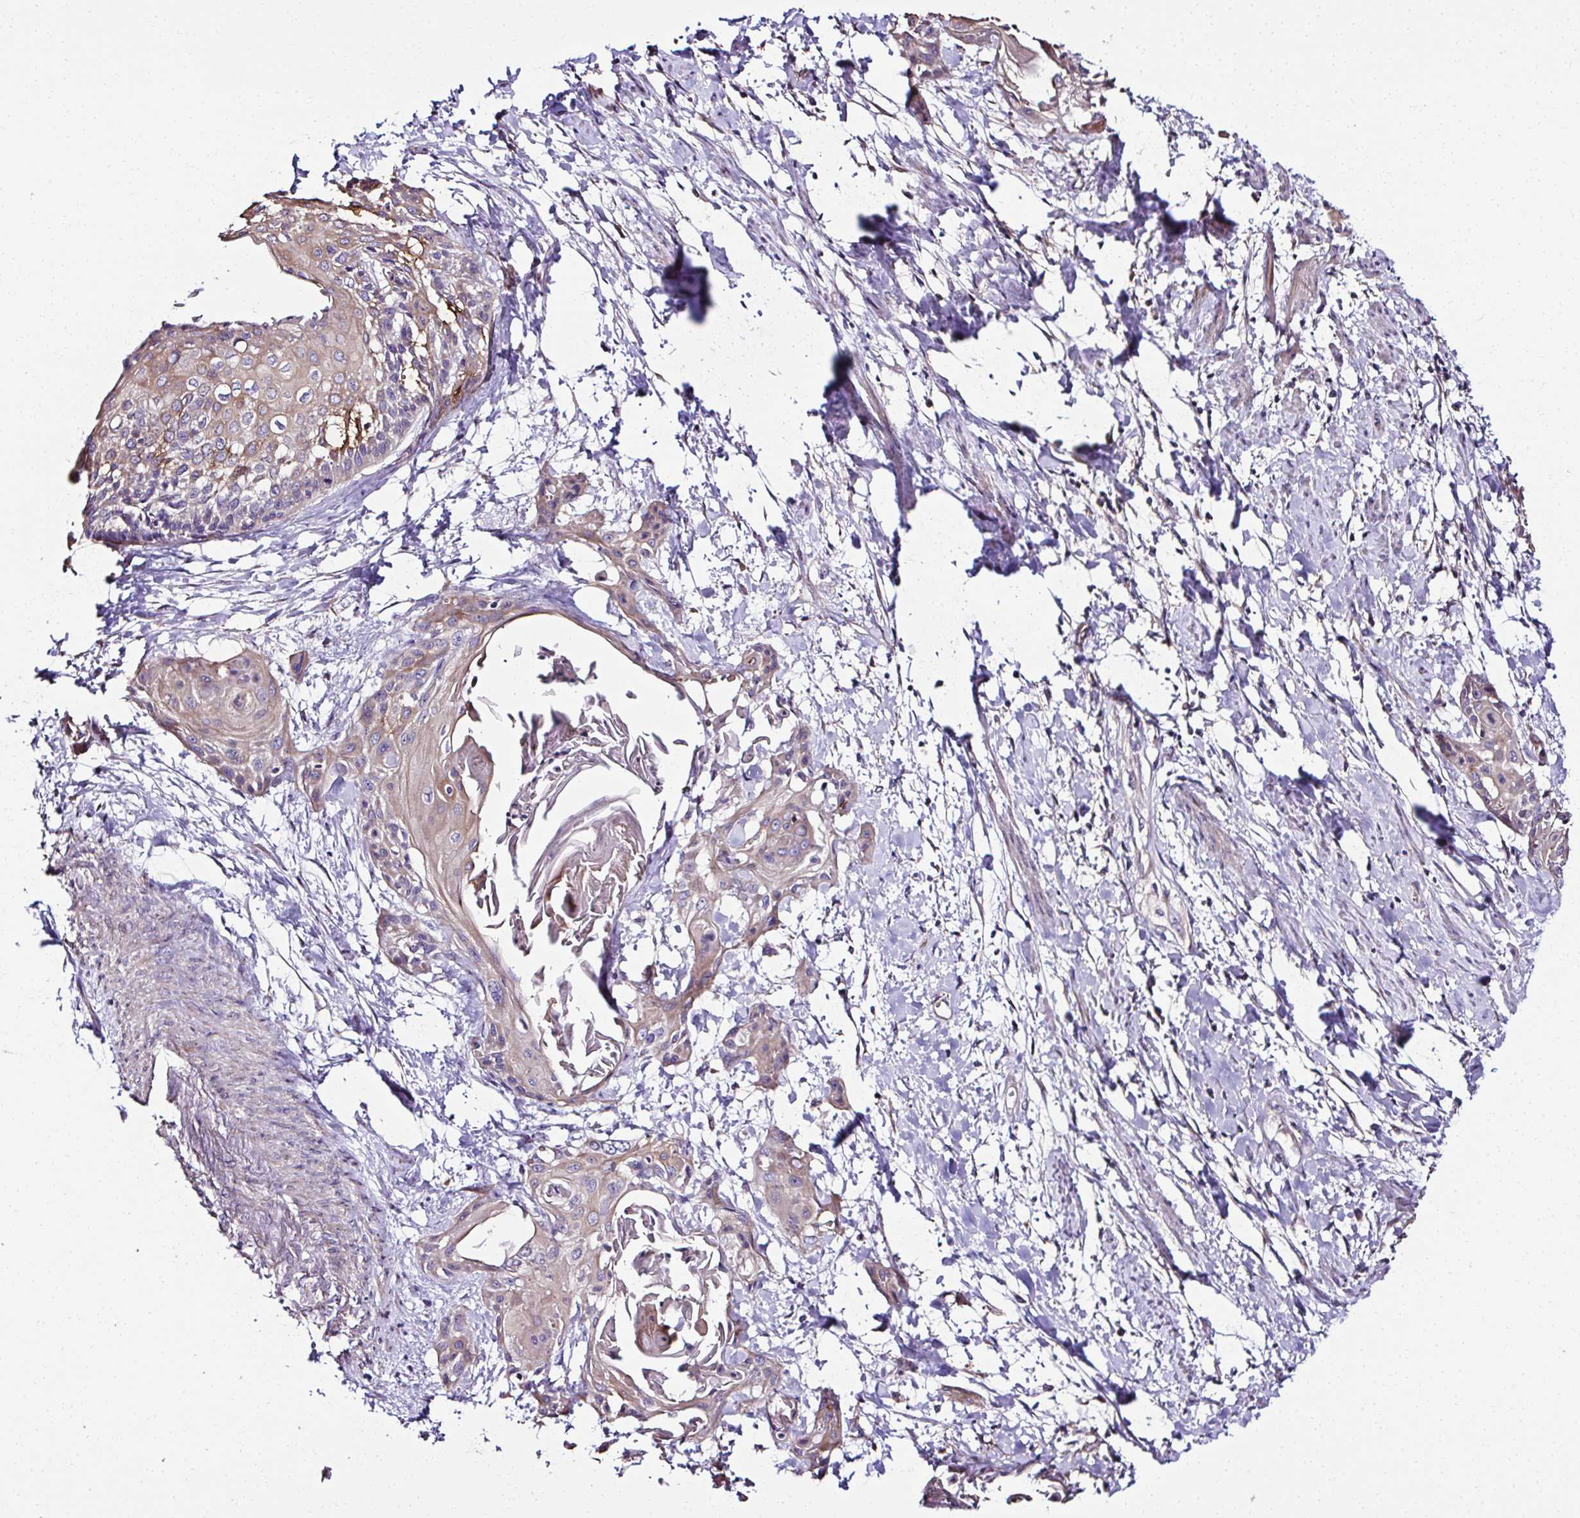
{"staining": {"intensity": "weak", "quantity": "25%-75%", "location": "cytoplasmic/membranous"}, "tissue": "cervical cancer", "cell_type": "Tumor cells", "image_type": "cancer", "snomed": [{"axis": "morphology", "description": "Squamous cell carcinoma, NOS"}, {"axis": "topography", "description": "Cervix"}], "caption": "Immunohistochemical staining of cervical cancer (squamous cell carcinoma) reveals low levels of weak cytoplasmic/membranous protein staining in about 25%-75% of tumor cells. The protein is stained brown, and the nuclei are stained in blue (DAB (3,3'-diaminobenzidine) IHC with brightfield microscopy, high magnification).", "gene": "CCDC85C", "patient": {"sex": "female", "age": 57}}